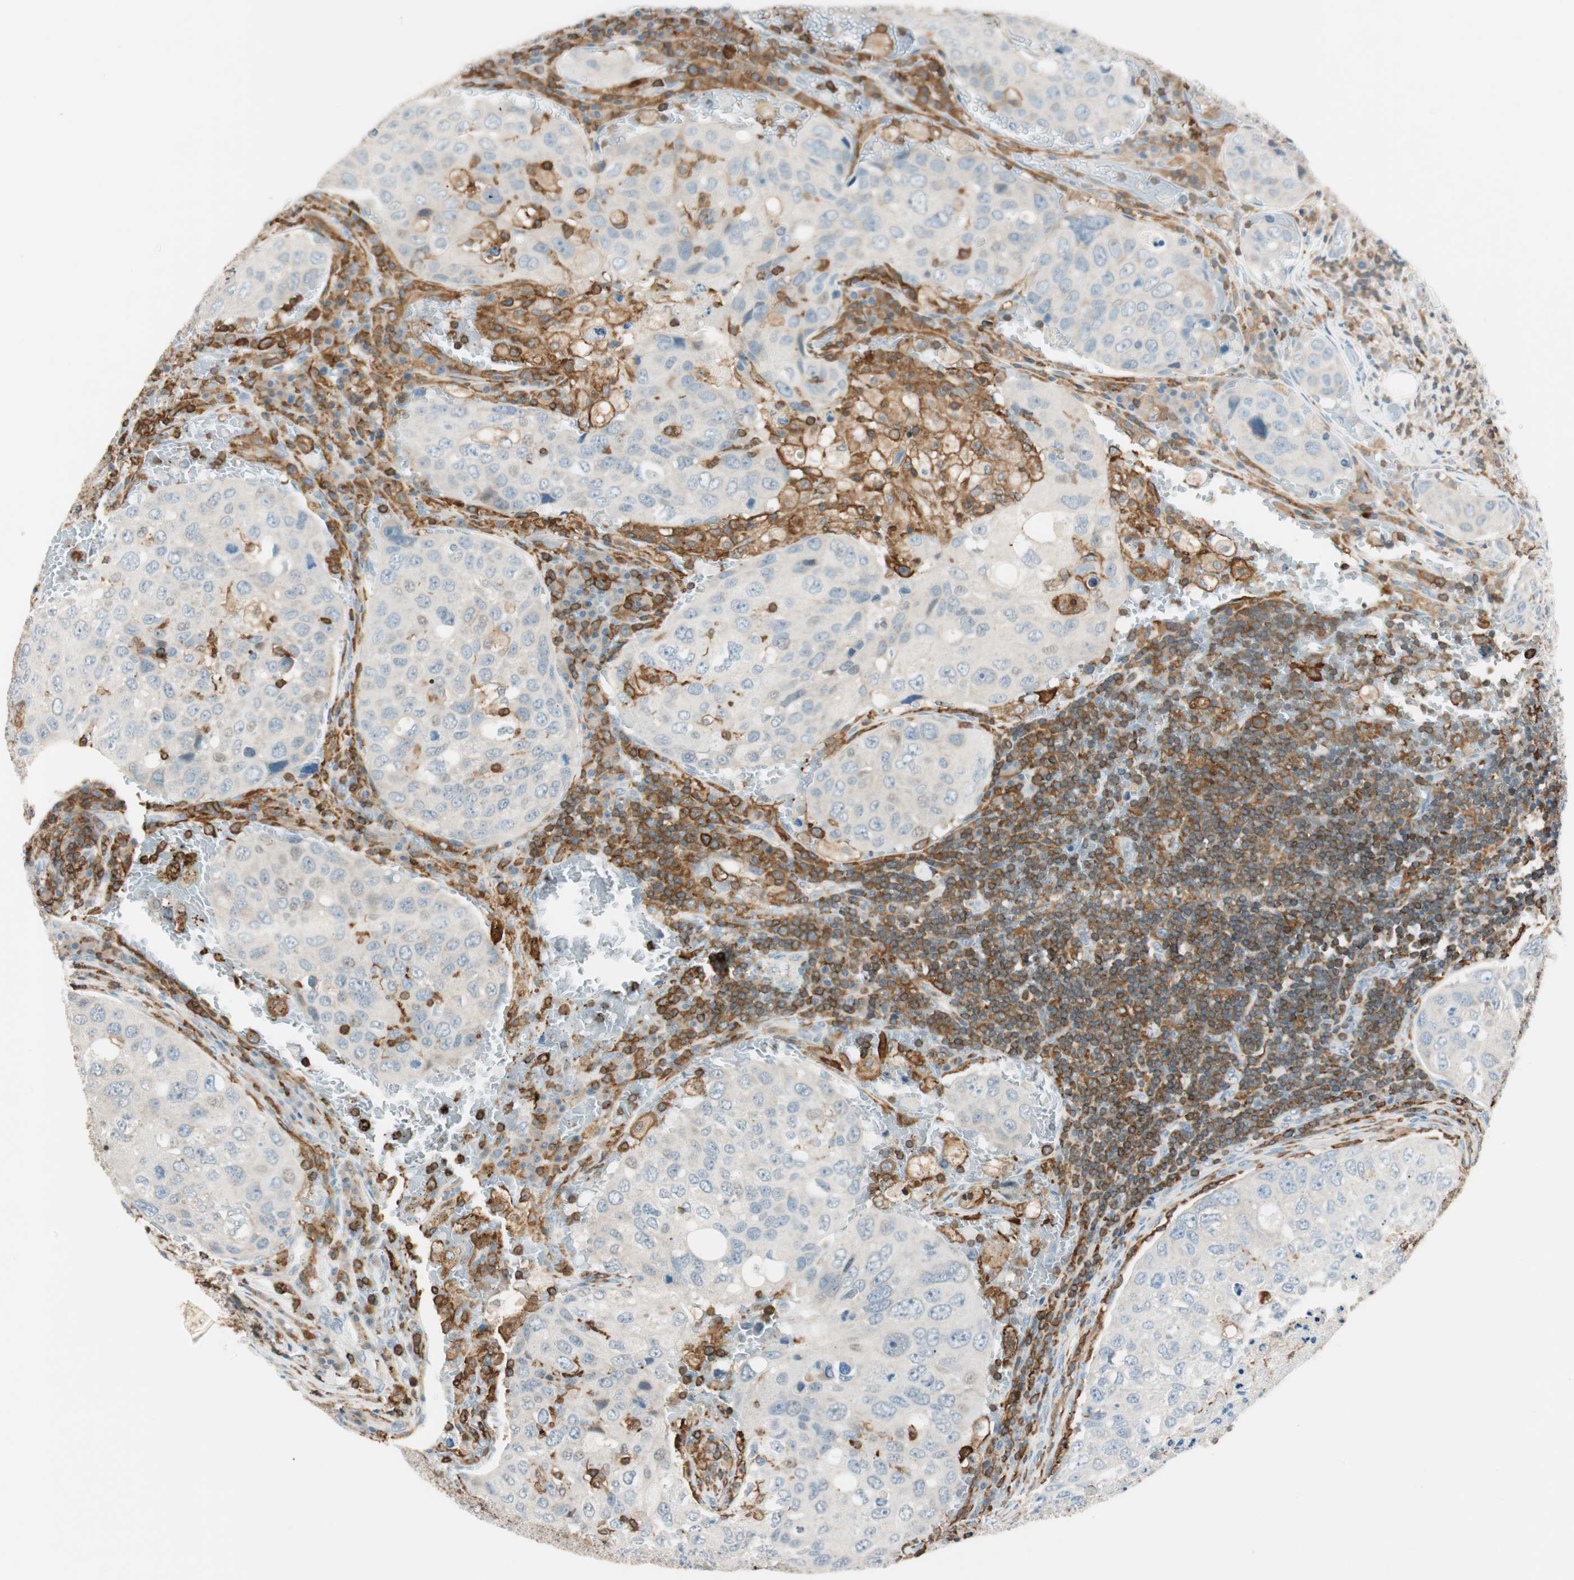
{"staining": {"intensity": "strong", "quantity": "<25%", "location": "cytoplasmic/membranous"}, "tissue": "urothelial cancer", "cell_type": "Tumor cells", "image_type": "cancer", "snomed": [{"axis": "morphology", "description": "Urothelial carcinoma, High grade"}, {"axis": "topography", "description": "Lymph node"}, {"axis": "topography", "description": "Urinary bladder"}], "caption": "The photomicrograph demonstrates immunohistochemical staining of urothelial cancer. There is strong cytoplasmic/membranous staining is present in about <25% of tumor cells. The protein of interest is shown in brown color, while the nuclei are stained blue.", "gene": "HPGD", "patient": {"sex": "male", "age": 51}}